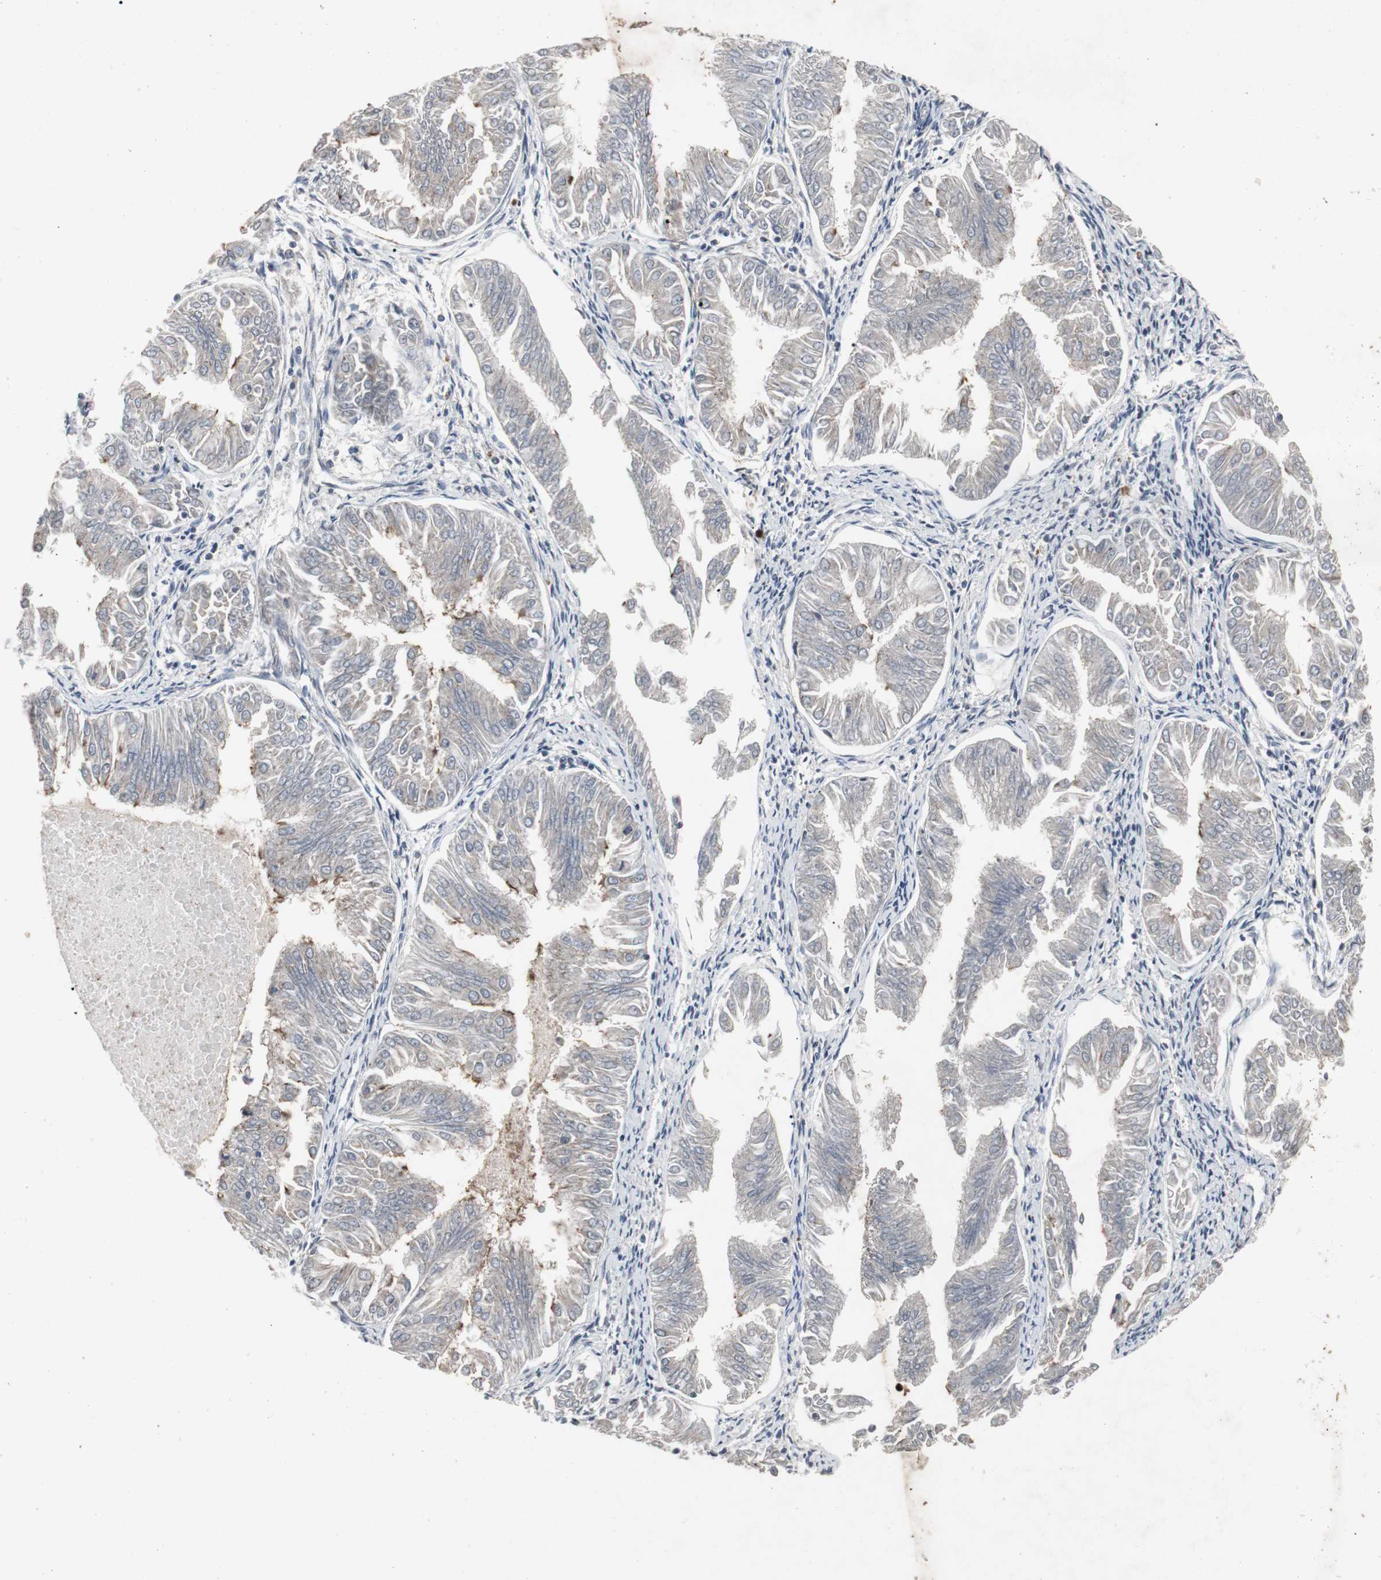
{"staining": {"intensity": "strong", "quantity": "<25%", "location": "cytoplasmic/membranous"}, "tissue": "endometrial cancer", "cell_type": "Tumor cells", "image_type": "cancer", "snomed": [{"axis": "morphology", "description": "Adenocarcinoma, NOS"}, {"axis": "topography", "description": "Endometrium"}], "caption": "A brown stain shows strong cytoplasmic/membranous expression of a protein in endometrial cancer tumor cells.", "gene": "ACAA1", "patient": {"sex": "female", "age": 53}}